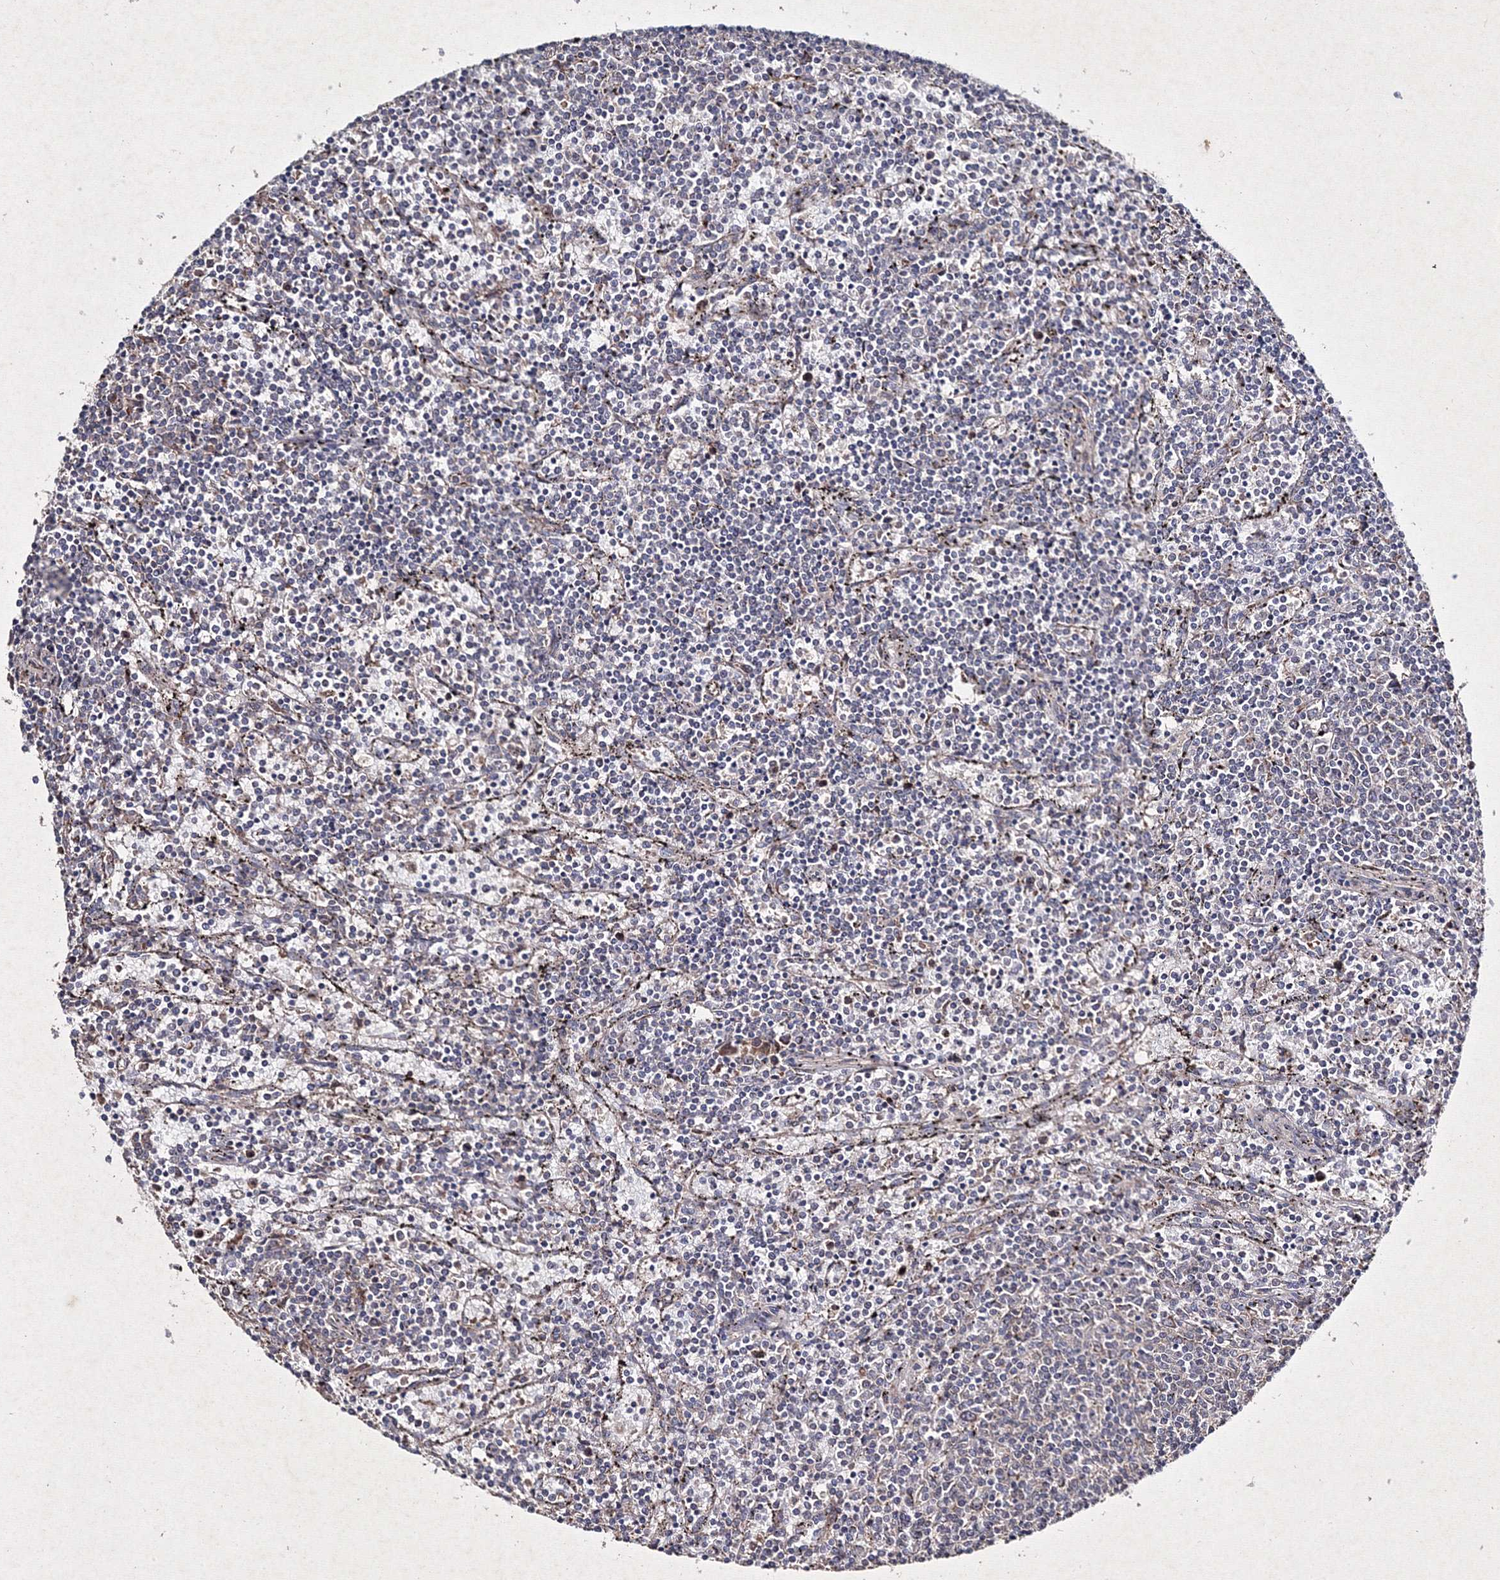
{"staining": {"intensity": "negative", "quantity": "none", "location": "none"}, "tissue": "lymphoma", "cell_type": "Tumor cells", "image_type": "cancer", "snomed": [{"axis": "morphology", "description": "Malignant lymphoma, non-Hodgkin's type, Low grade"}, {"axis": "topography", "description": "Spleen"}], "caption": "Immunohistochemistry micrograph of neoplastic tissue: lymphoma stained with DAB (3,3'-diaminobenzidine) exhibits no significant protein staining in tumor cells.", "gene": "GFM1", "patient": {"sex": "female", "age": 50}}